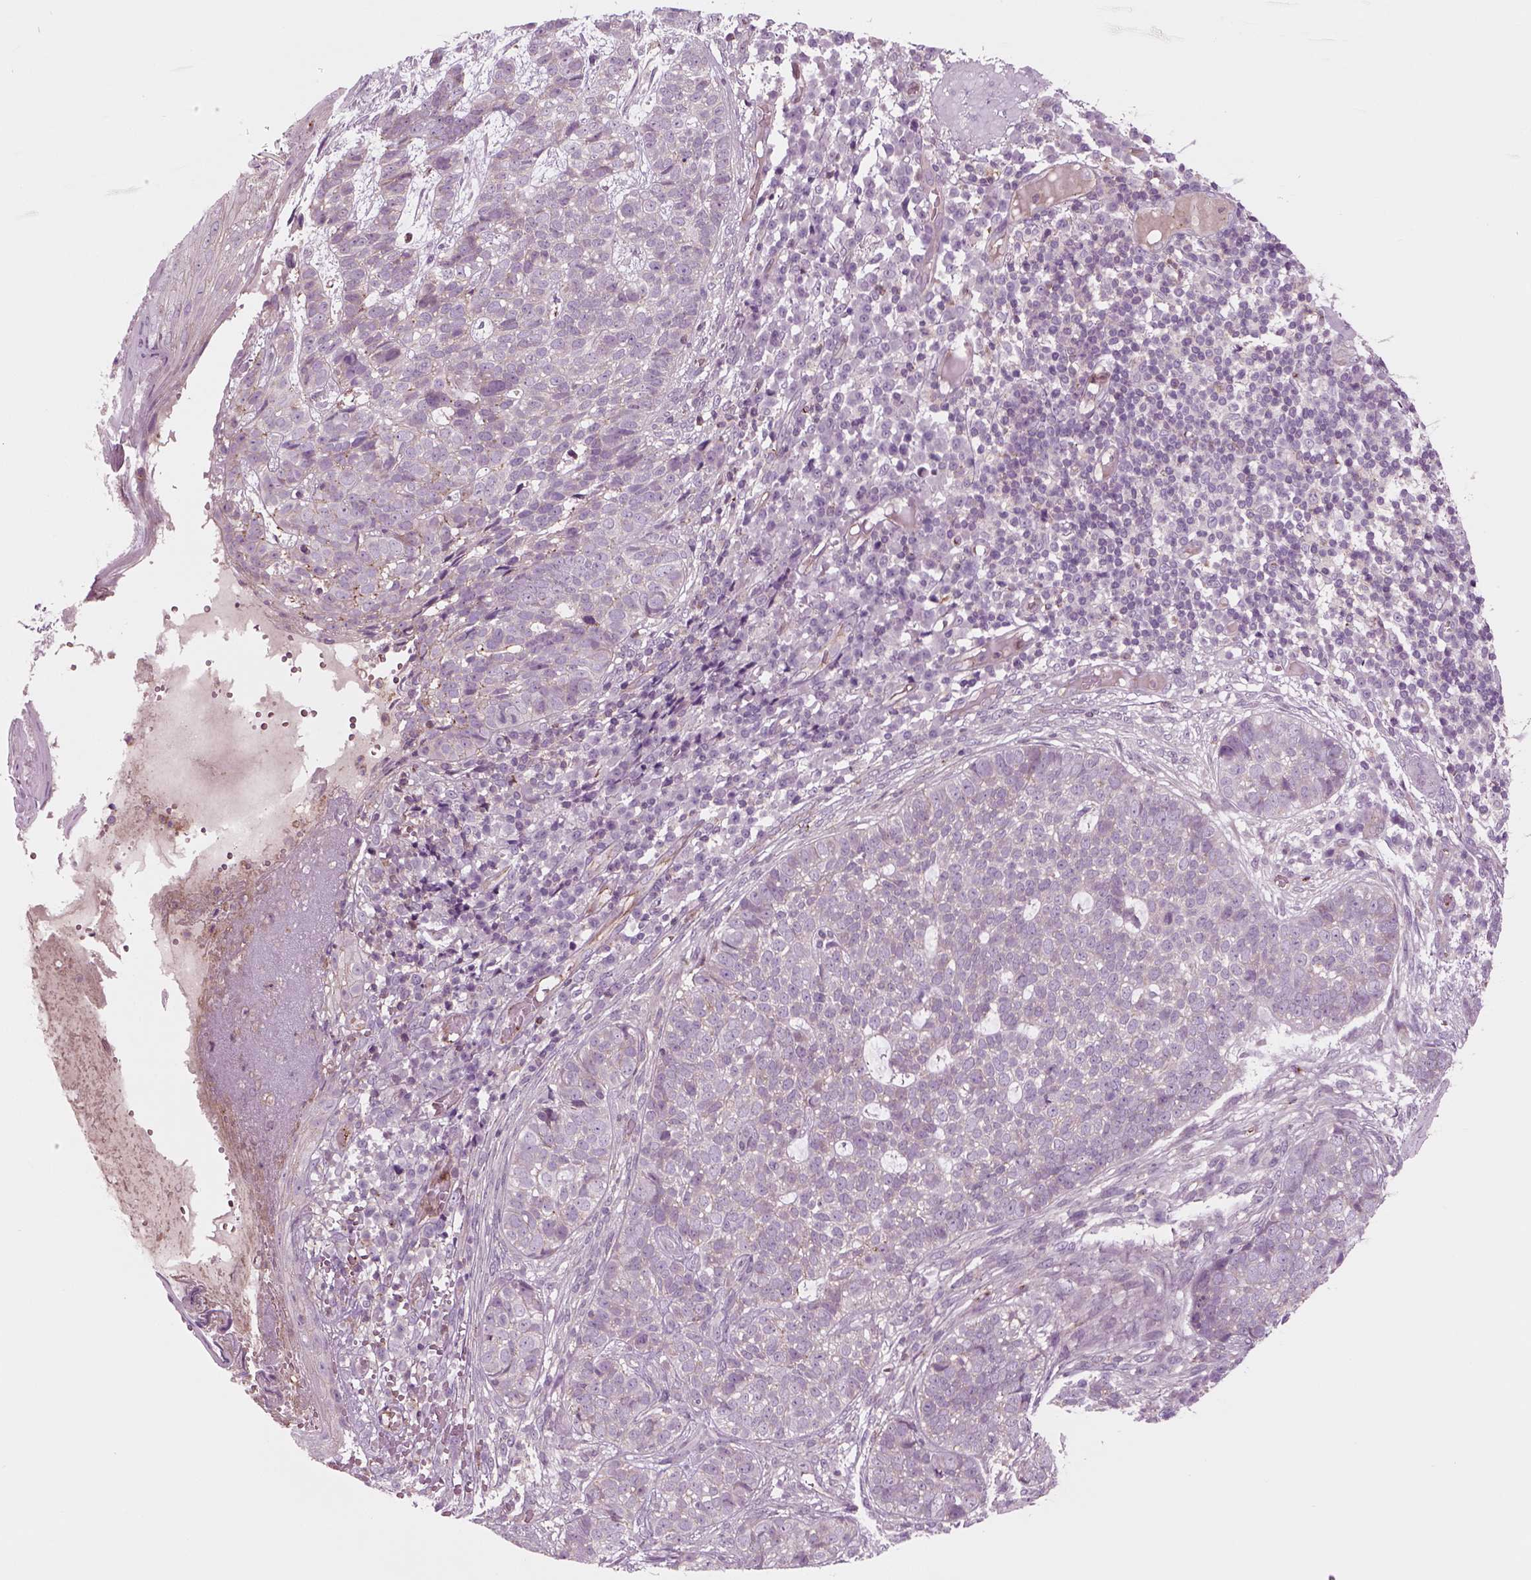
{"staining": {"intensity": "weak", "quantity": "25%-75%", "location": "cytoplasmic/membranous"}, "tissue": "skin cancer", "cell_type": "Tumor cells", "image_type": "cancer", "snomed": [{"axis": "morphology", "description": "Basal cell carcinoma"}, {"axis": "topography", "description": "Skin"}], "caption": "IHC photomicrograph of skin cancer (basal cell carcinoma) stained for a protein (brown), which exhibits low levels of weak cytoplasmic/membranous expression in about 25%-75% of tumor cells.", "gene": "SLC2A3", "patient": {"sex": "female", "age": 69}}